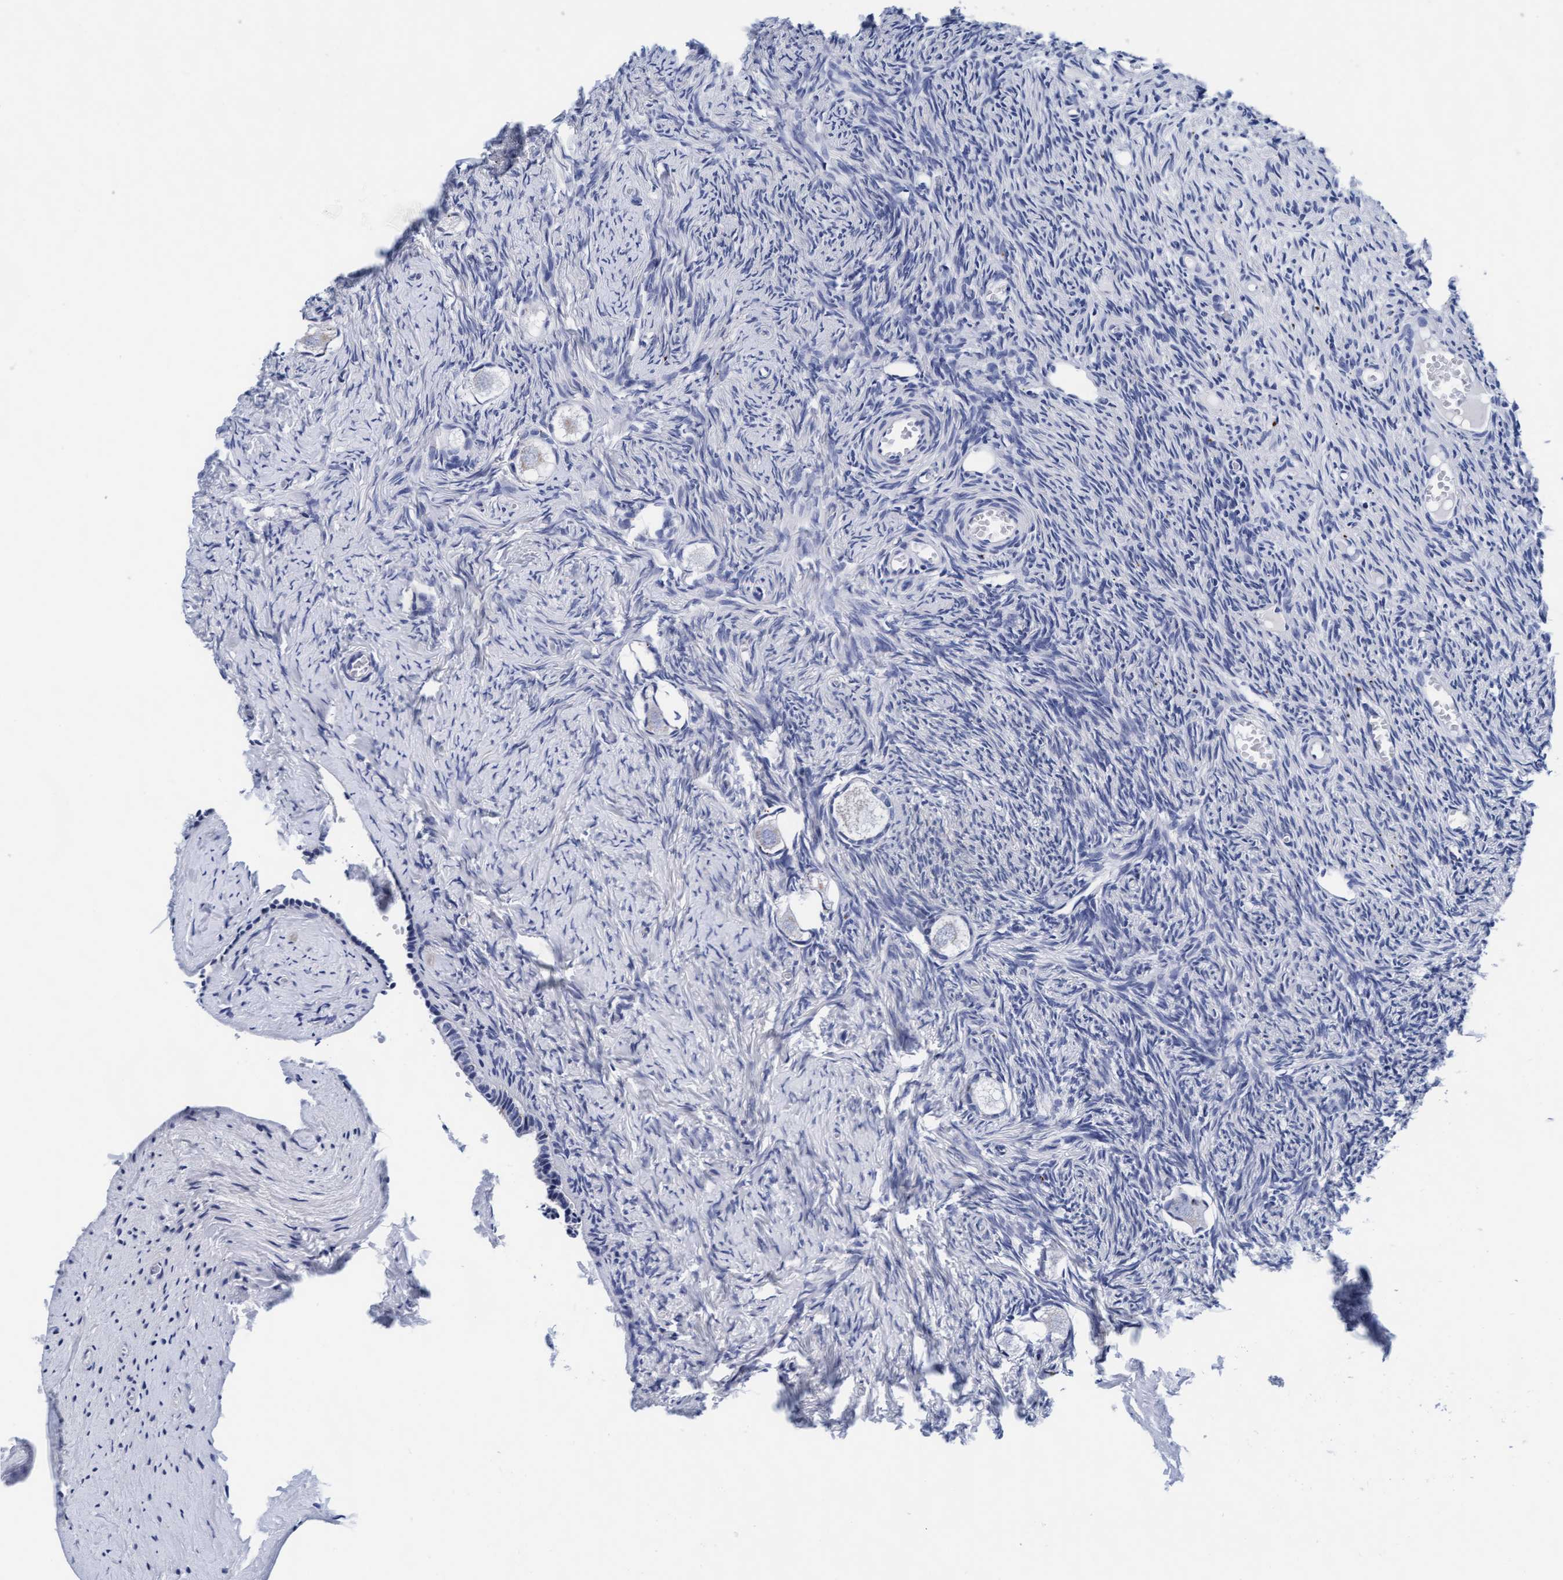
{"staining": {"intensity": "negative", "quantity": "none", "location": "none"}, "tissue": "ovary", "cell_type": "Follicle cells", "image_type": "normal", "snomed": [{"axis": "morphology", "description": "Normal tissue, NOS"}, {"axis": "topography", "description": "Ovary"}], "caption": "The micrograph demonstrates no staining of follicle cells in normal ovary. Brightfield microscopy of immunohistochemistry (IHC) stained with DAB (brown) and hematoxylin (blue), captured at high magnification.", "gene": "ARSG", "patient": {"sex": "female", "age": 27}}